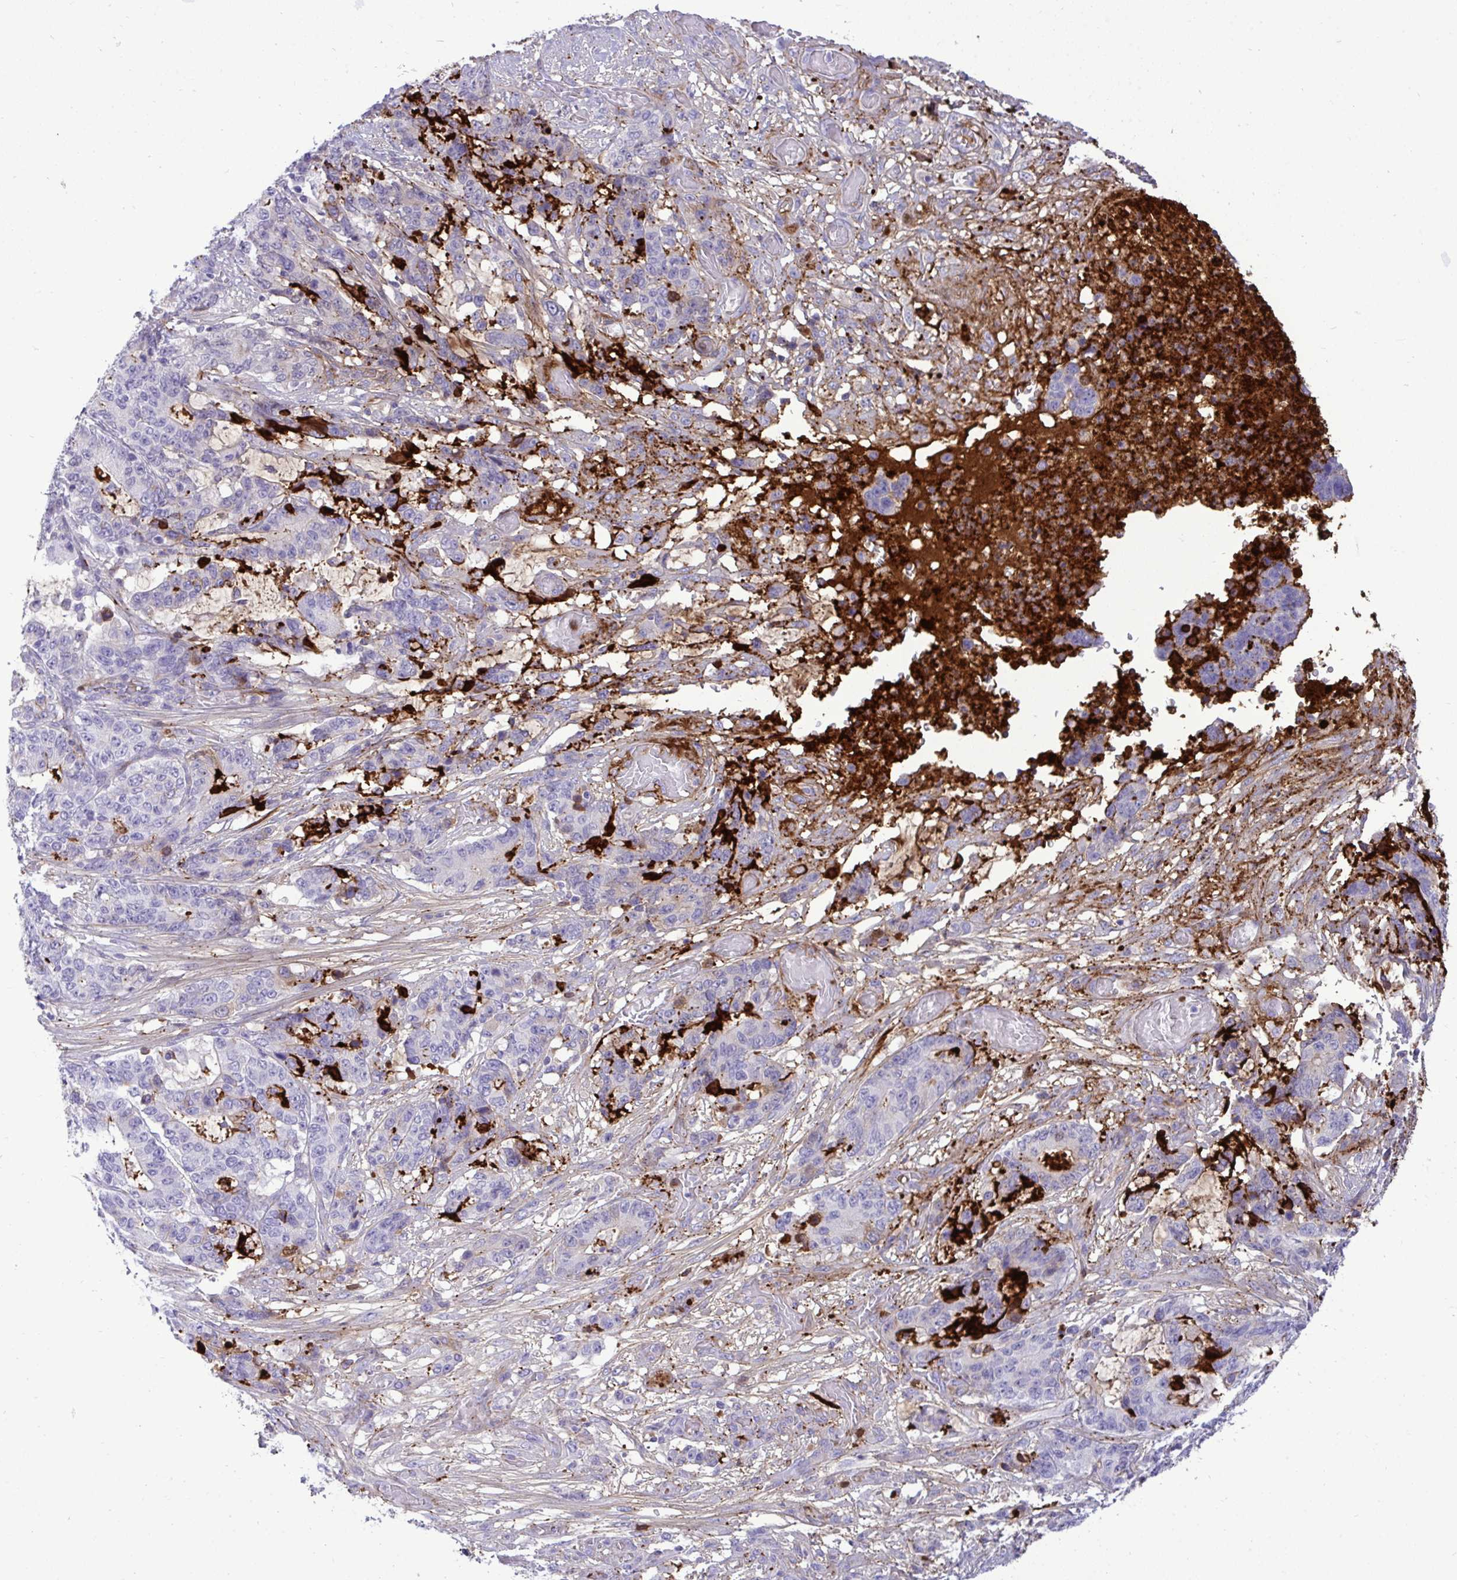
{"staining": {"intensity": "negative", "quantity": "none", "location": "none"}, "tissue": "stomach cancer", "cell_type": "Tumor cells", "image_type": "cancer", "snomed": [{"axis": "morphology", "description": "Normal tissue, NOS"}, {"axis": "morphology", "description": "Adenocarcinoma, NOS"}, {"axis": "topography", "description": "Stomach"}], "caption": "The IHC histopathology image has no significant expression in tumor cells of stomach cancer tissue. (Immunohistochemistry, brightfield microscopy, high magnification).", "gene": "F2", "patient": {"sex": "female", "age": 64}}